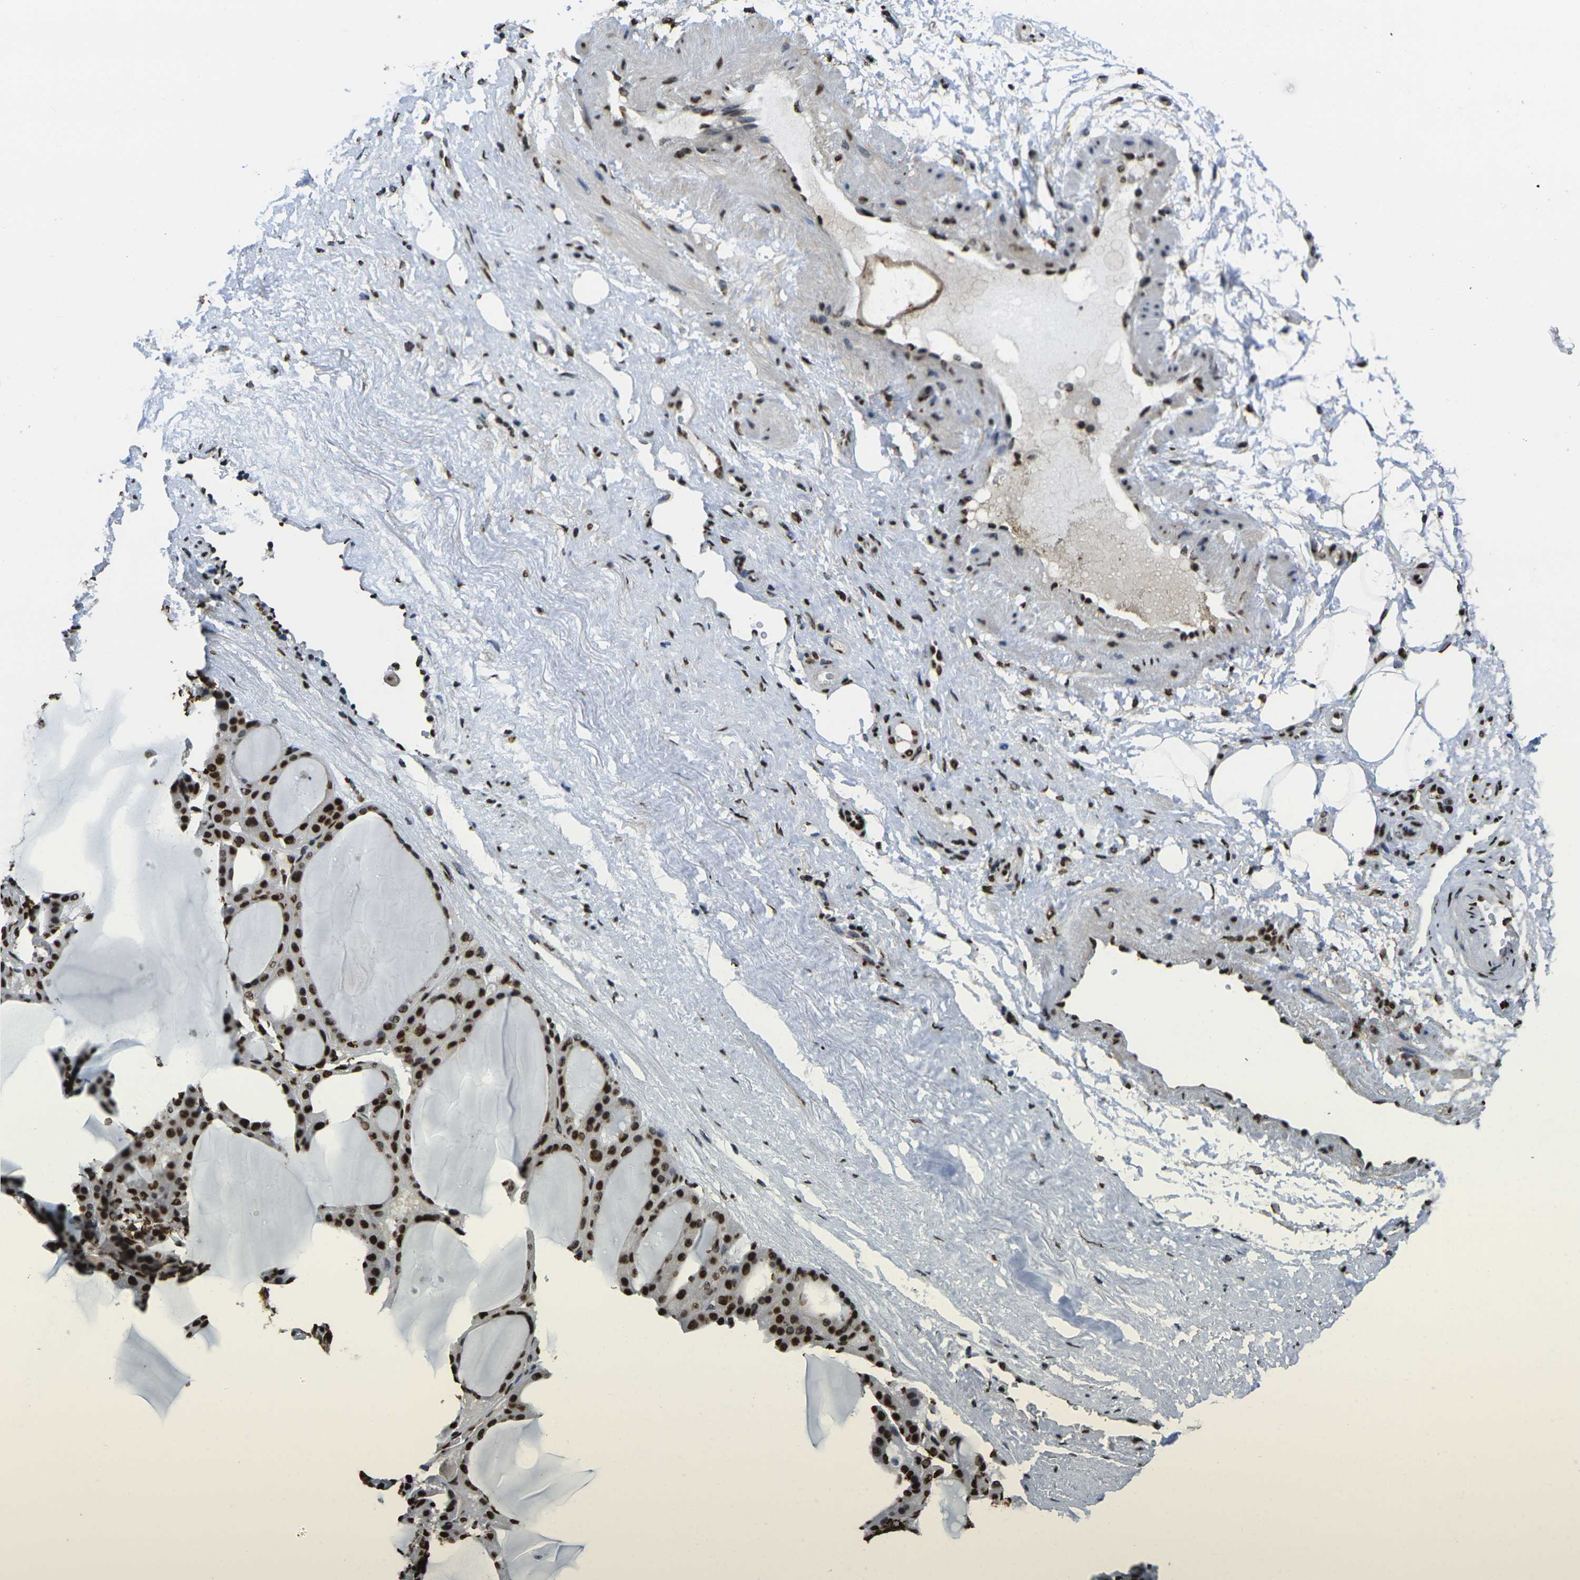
{"staining": {"intensity": "strong", "quantity": ">75%", "location": "nuclear"}, "tissue": "thyroid gland", "cell_type": "Glandular cells", "image_type": "normal", "snomed": [{"axis": "morphology", "description": "Normal tissue, NOS"}, {"axis": "morphology", "description": "Carcinoma, NOS"}, {"axis": "topography", "description": "Thyroid gland"}], "caption": "This is a micrograph of immunohistochemistry (IHC) staining of normal thyroid gland, which shows strong staining in the nuclear of glandular cells.", "gene": "SMARCC1", "patient": {"sex": "female", "age": 86}}